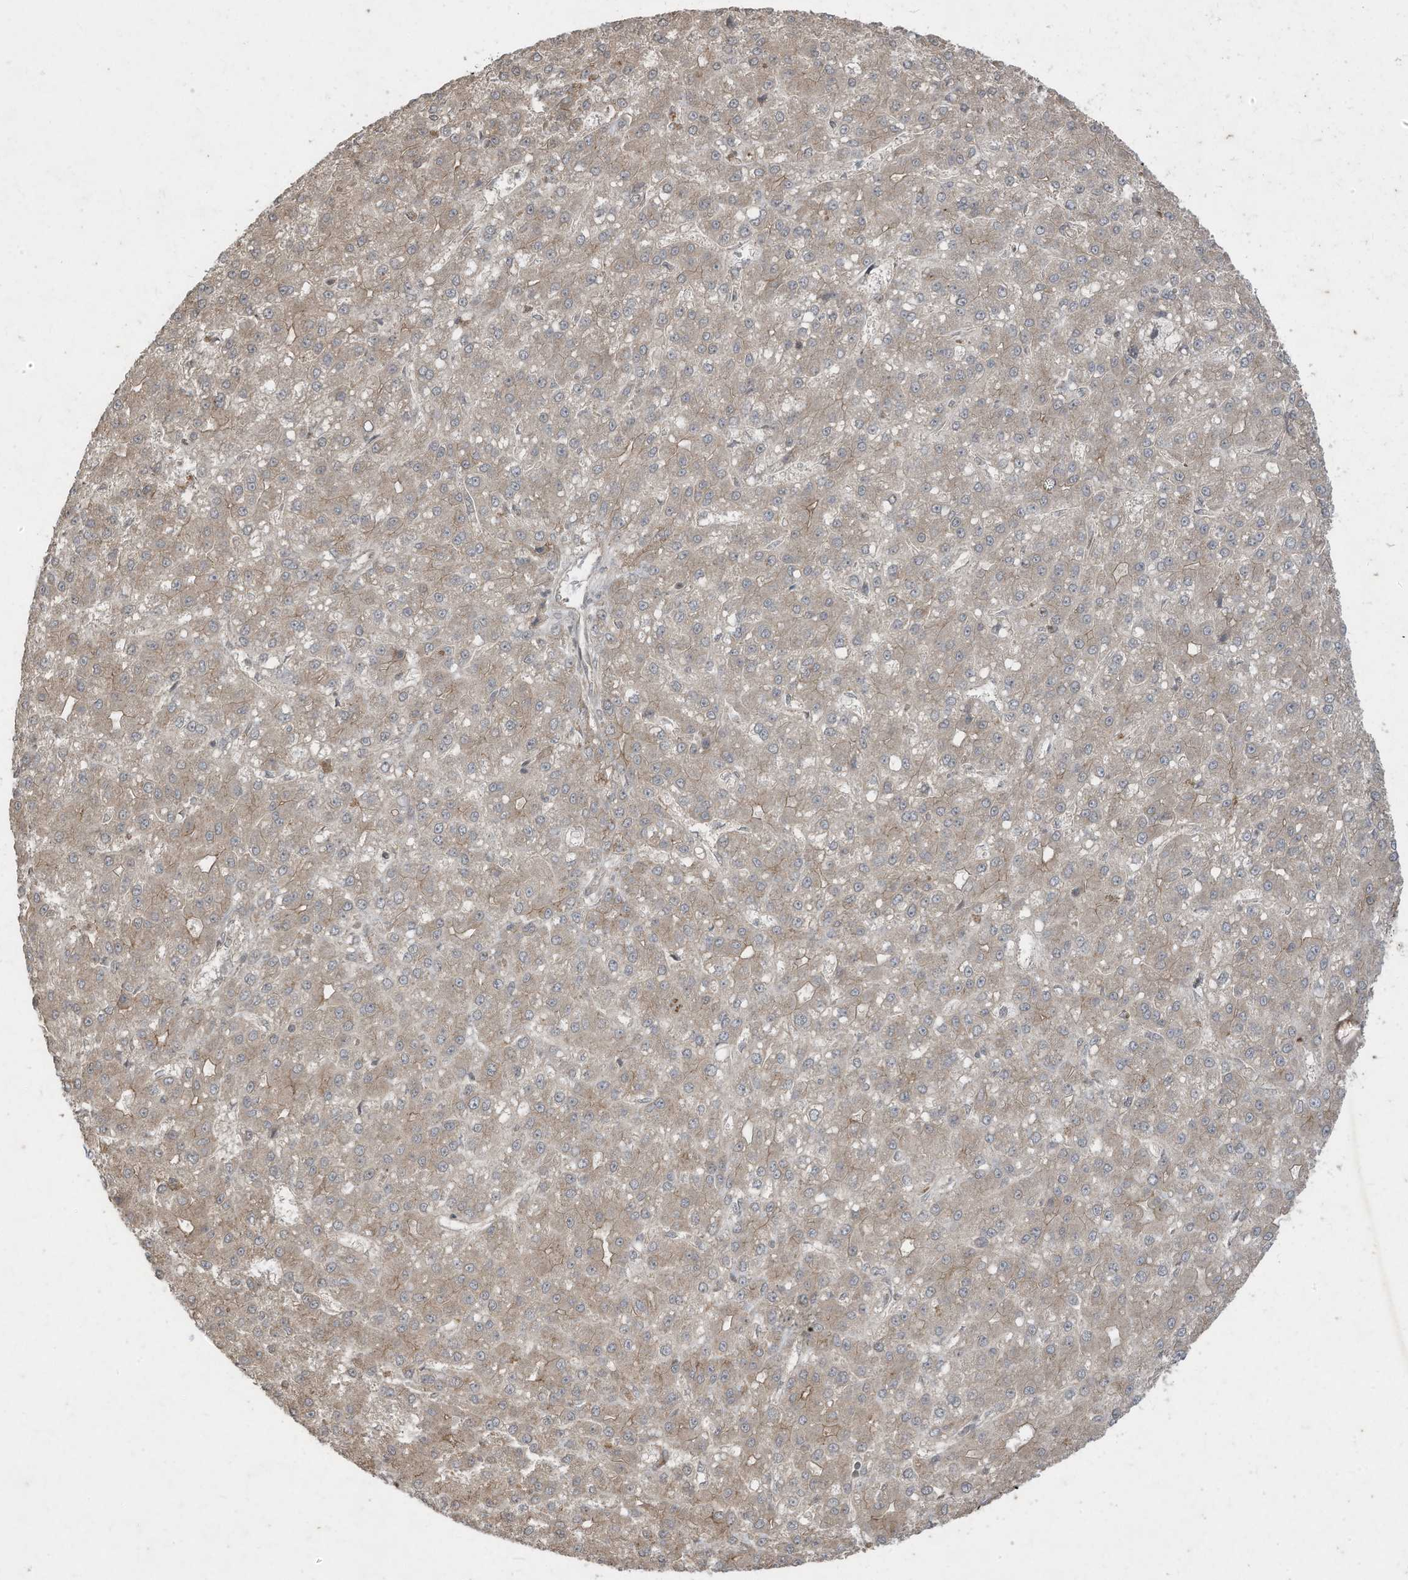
{"staining": {"intensity": "weak", "quantity": "<25%", "location": "cytoplasmic/membranous"}, "tissue": "liver cancer", "cell_type": "Tumor cells", "image_type": "cancer", "snomed": [{"axis": "morphology", "description": "Carcinoma, Hepatocellular, NOS"}, {"axis": "topography", "description": "Liver"}], "caption": "Tumor cells are negative for protein expression in human hepatocellular carcinoma (liver).", "gene": "MATN2", "patient": {"sex": "male", "age": 67}}